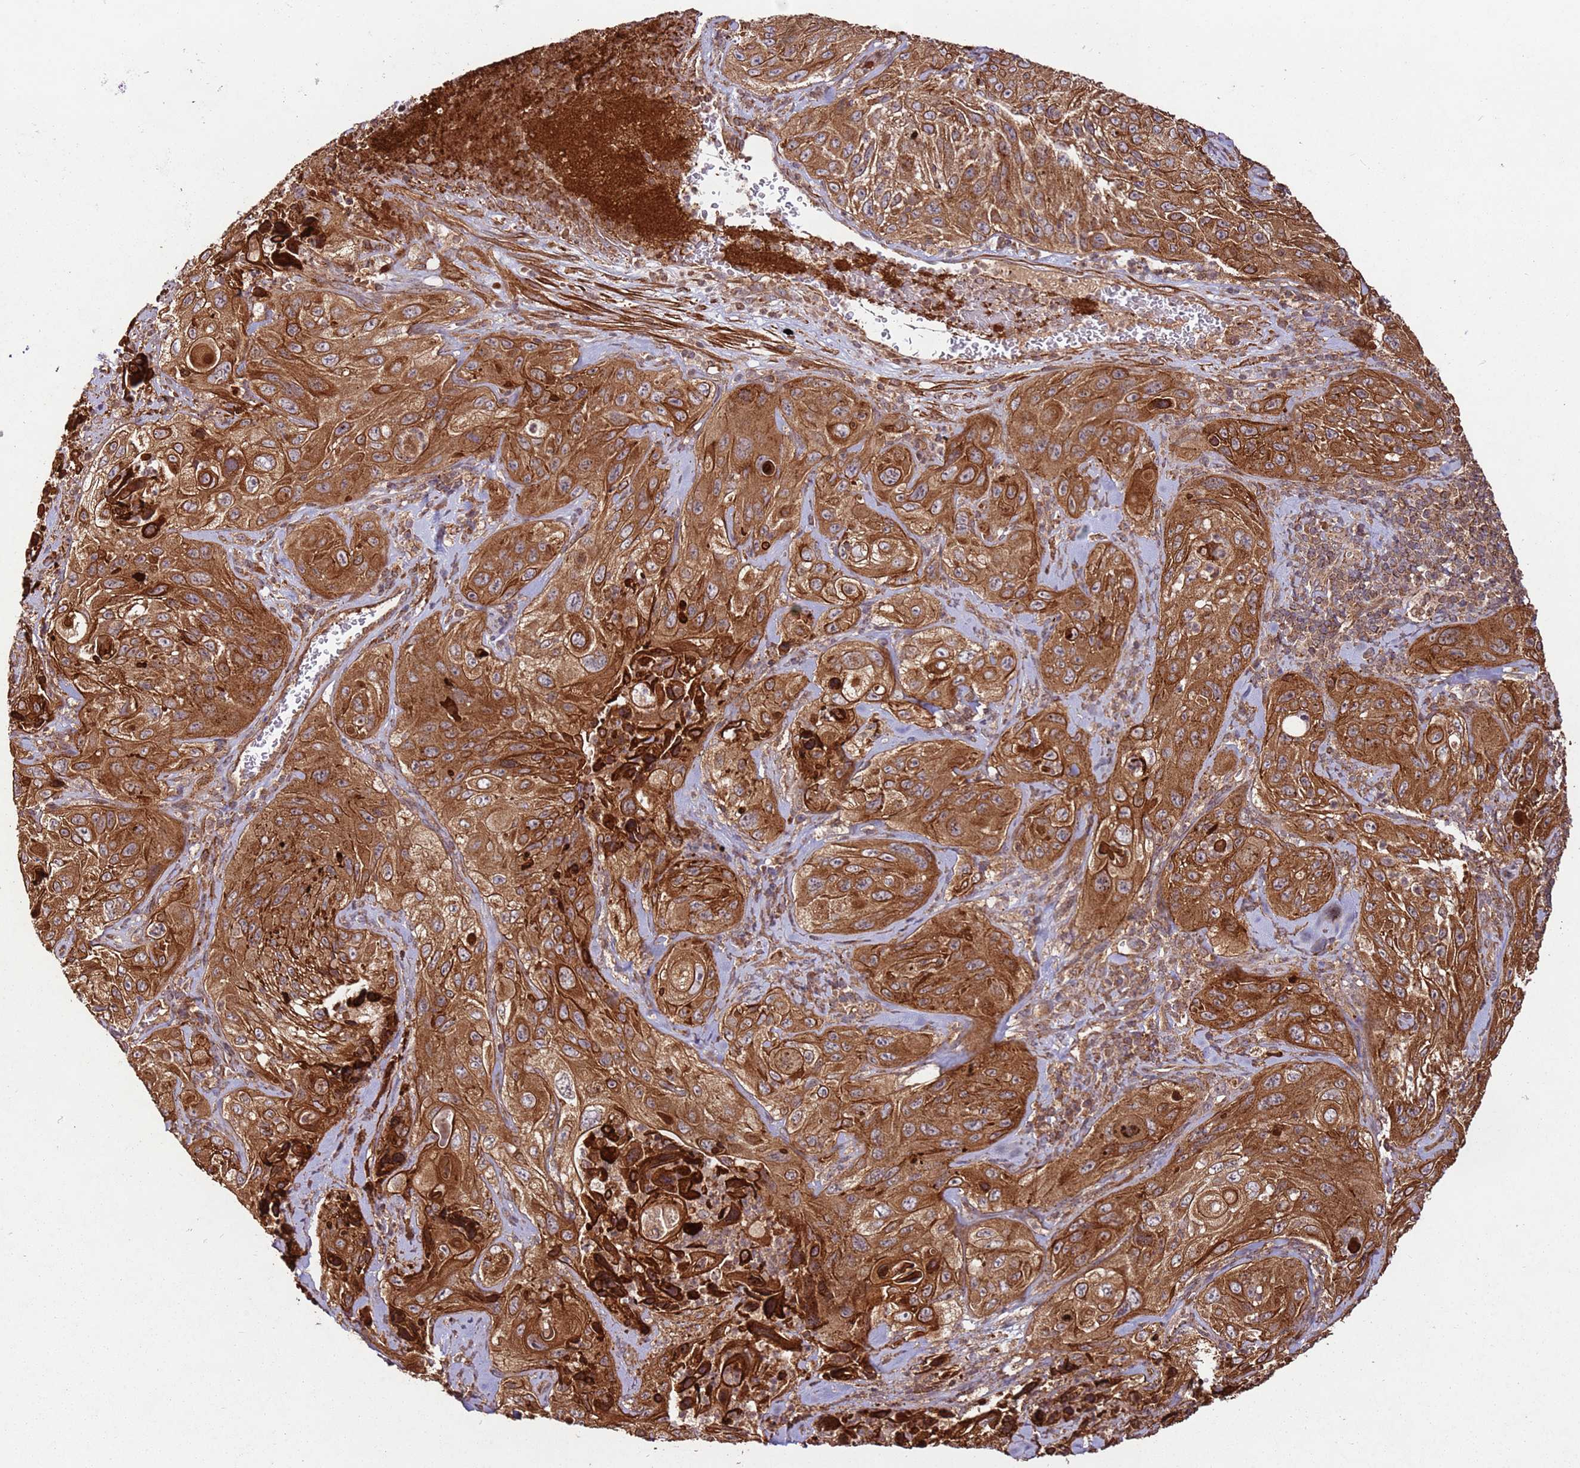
{"staining": {"intensity": "strong", "quantity": ">75%", "location": "cytoplasmic/membranous"}, "tissue": "cervical cancer", "cell_type": "Tumor cells", "image_type": "cancer", "snomed": [{"axis": "morphology", "description": "Squamous cell carcinoma, NOS"}, {"axis": "topography", "description": "Cervix"}], "caption": "A high-resolution micrograph shows immunohistochemistry (IHC) staining of cervical cancer, which reveals strong cytoplasmic/membranous staining in about >75% of tumor cells.", "gene": "FAM186A", "patient": {"sex": "female", "age": 42}}